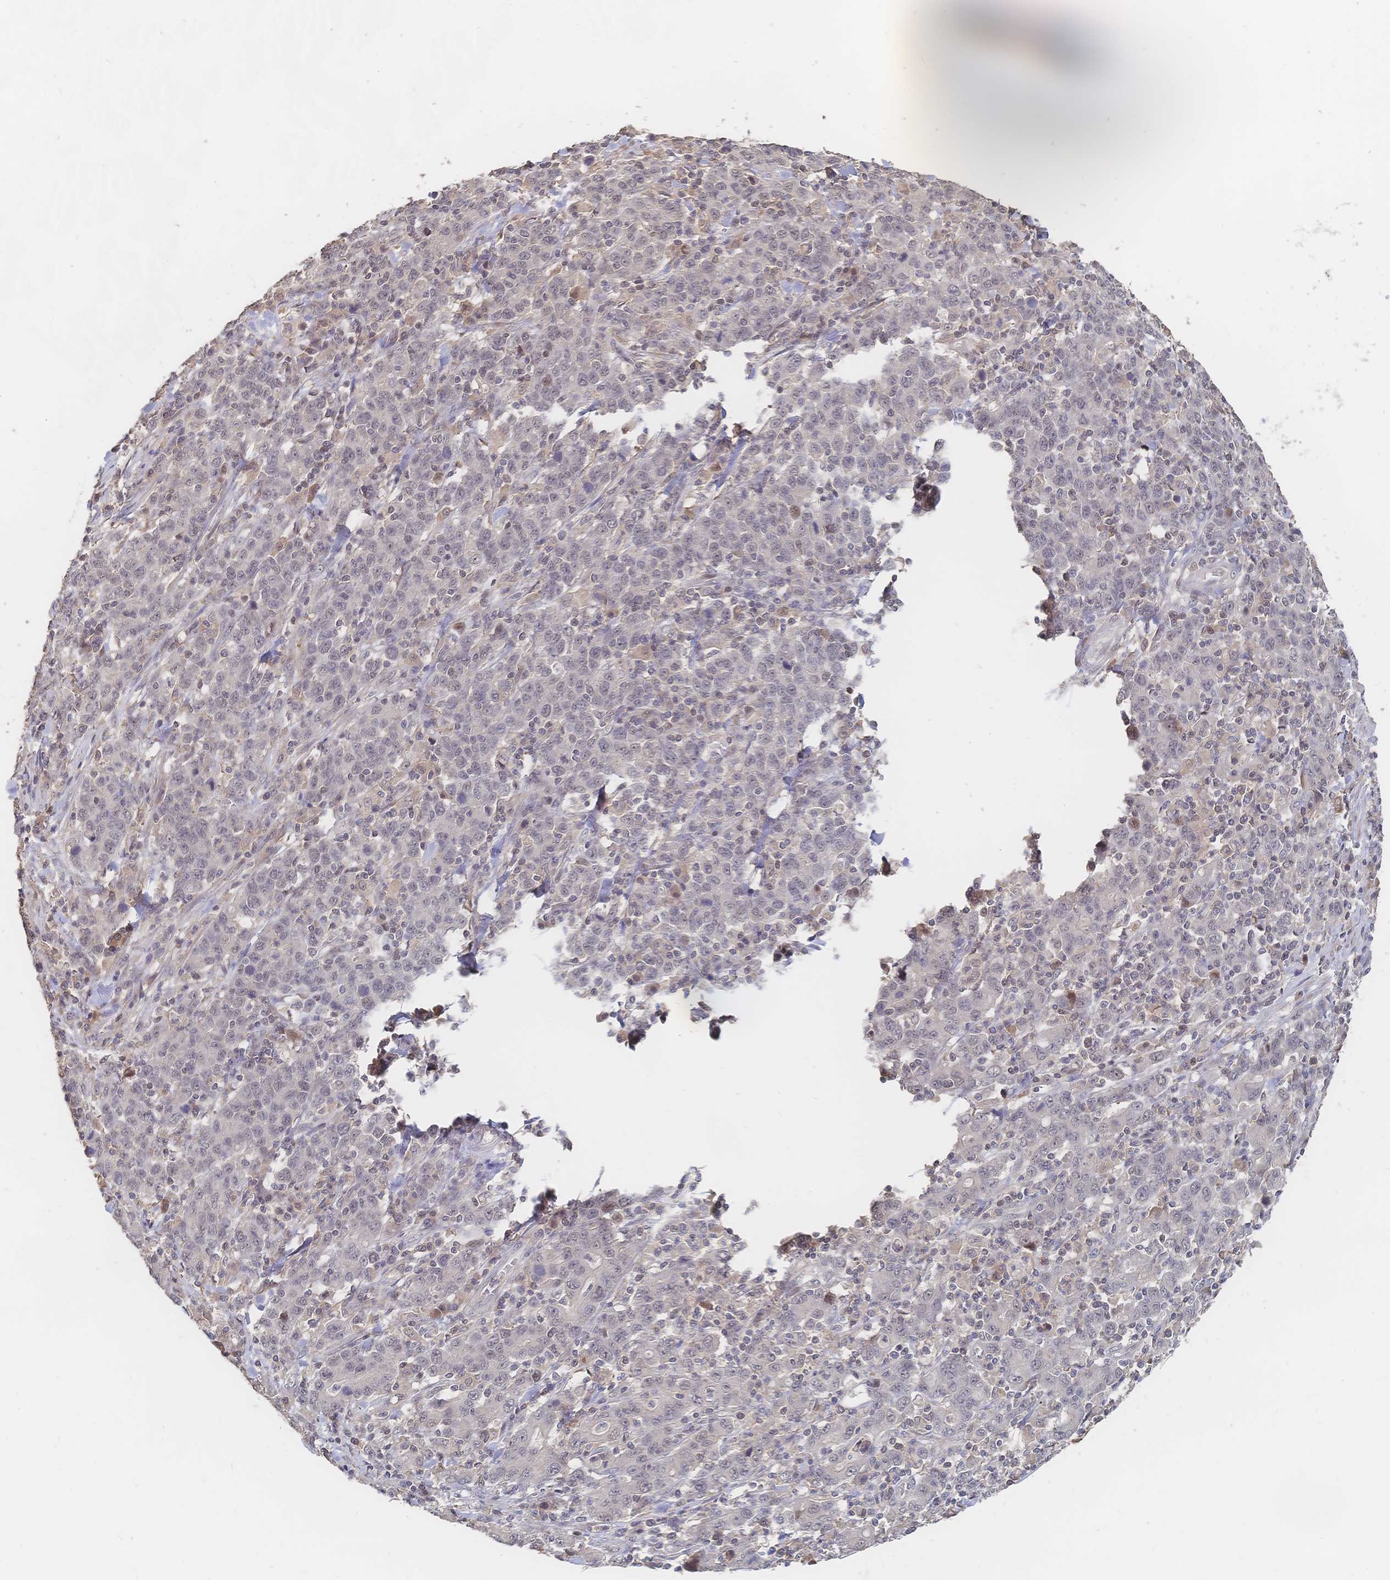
{"staining": {"intensity": "negative", "quantity": "none", "location": "none"}, "tissue": "stomach cancer", "cell_type": "Tumor cells", "image_type": "cancer", "snomed": [{"axis": "morphology", "description": "Adenocarcinoma, NOS"}, {"axis": "topography", "description": "Stomach, upper"}], "caption": "Tumor cells are negative for brown protein staining in stomach adenocarcinoma.", "gene": "LRP5", "patient": {"sex": "male", "age": 69}}